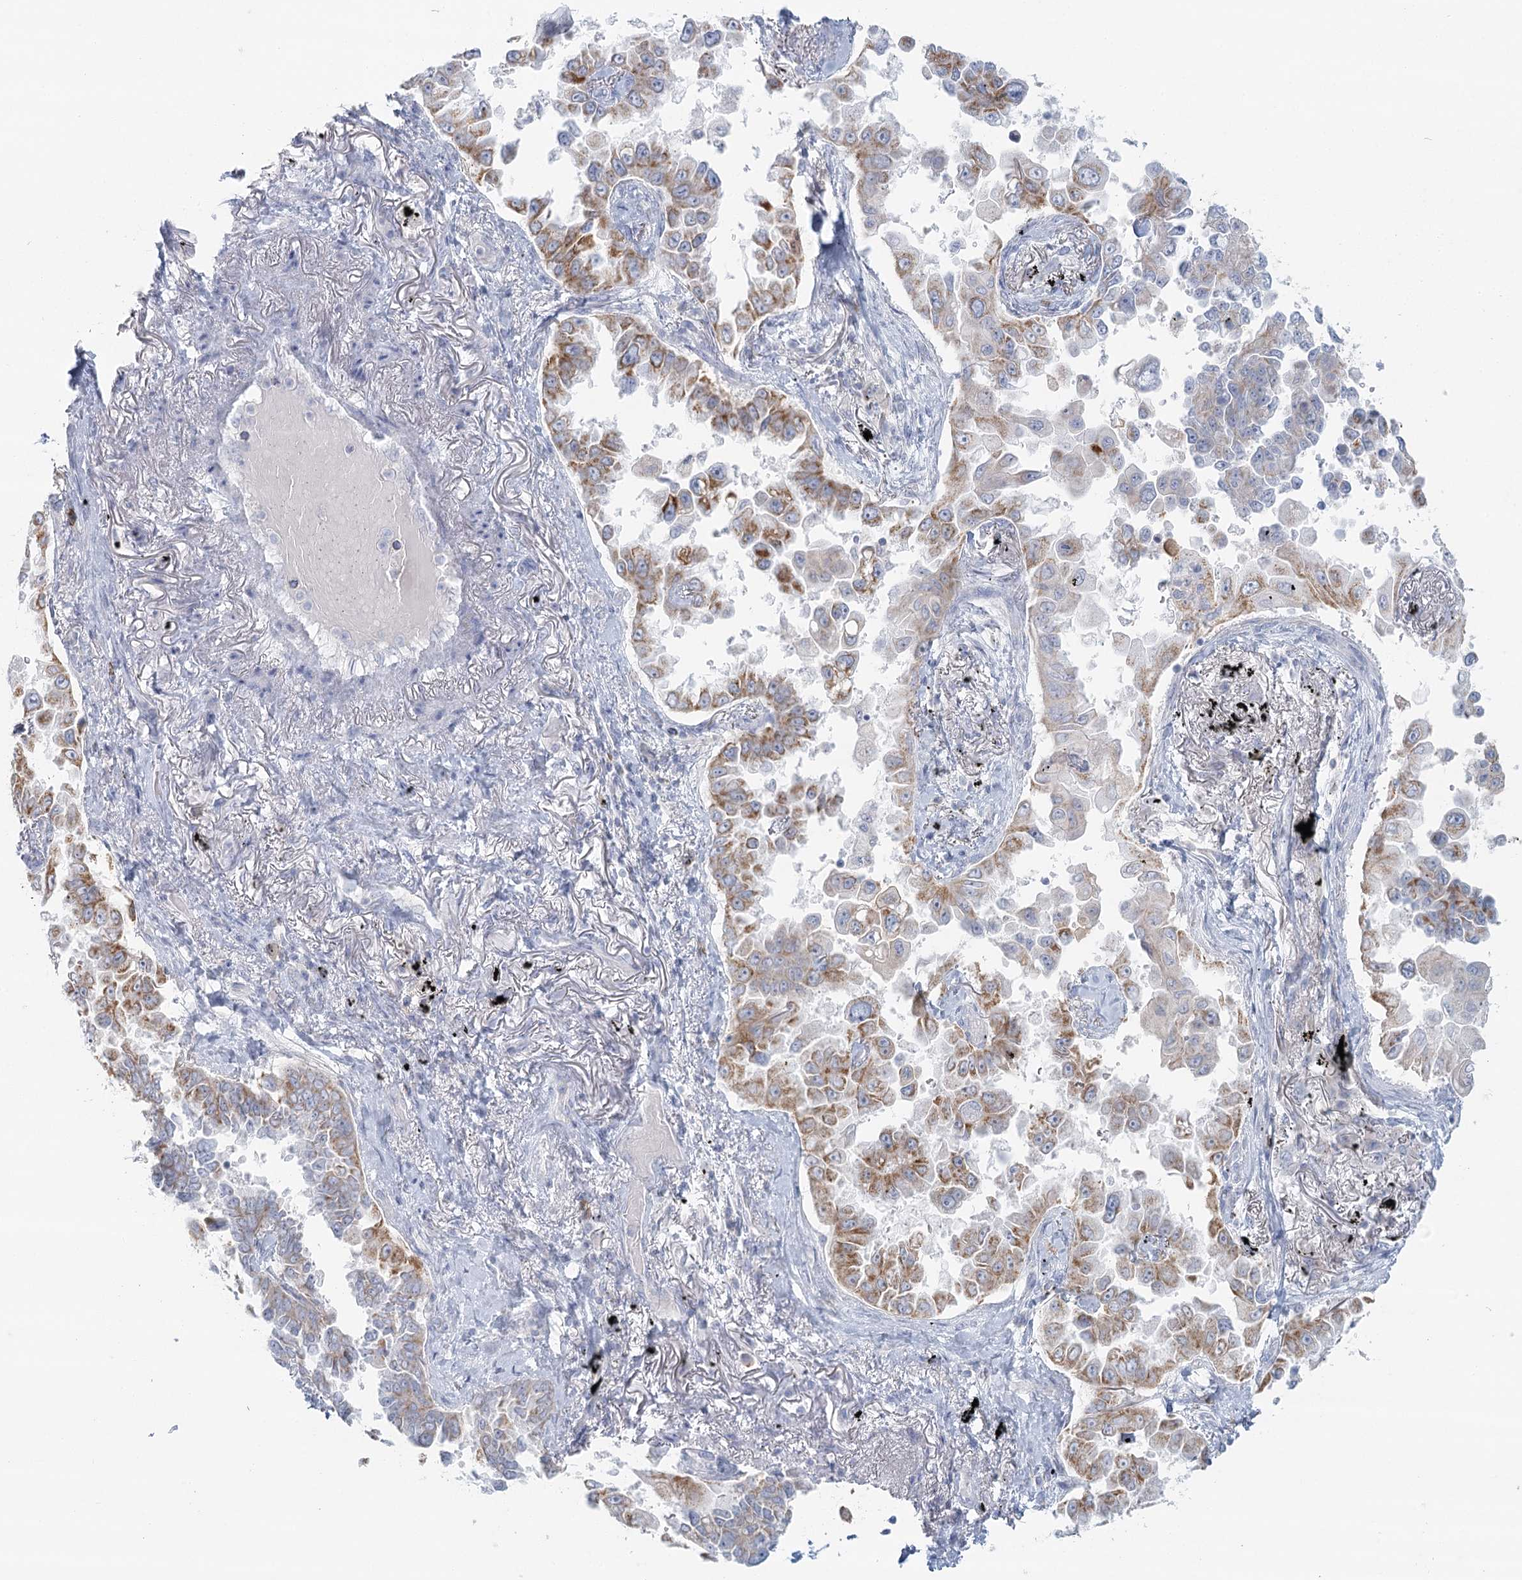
{"staining": {"intensity": "moderate", "quantity": "25%-75%", "location": "cytoplasmic/membranous"}, "tissue": "lung cancer", "cell_type": "Tumor cells", "image_type": "cancer", "snomed": [{"axis": "morphology", "description": "Adenocarcinoma, NOS"}, {"axis": "topography", "description": "Lung"}], "caption": "Protein expression analysis of lung cancer (adenocarcinoma) demonstrates moderate cytoplasmic/membranous staining in approximately 25%-75% of tumor cells.", "gene": "BPHL", "patient": {"sex": "female", "age": 67}}